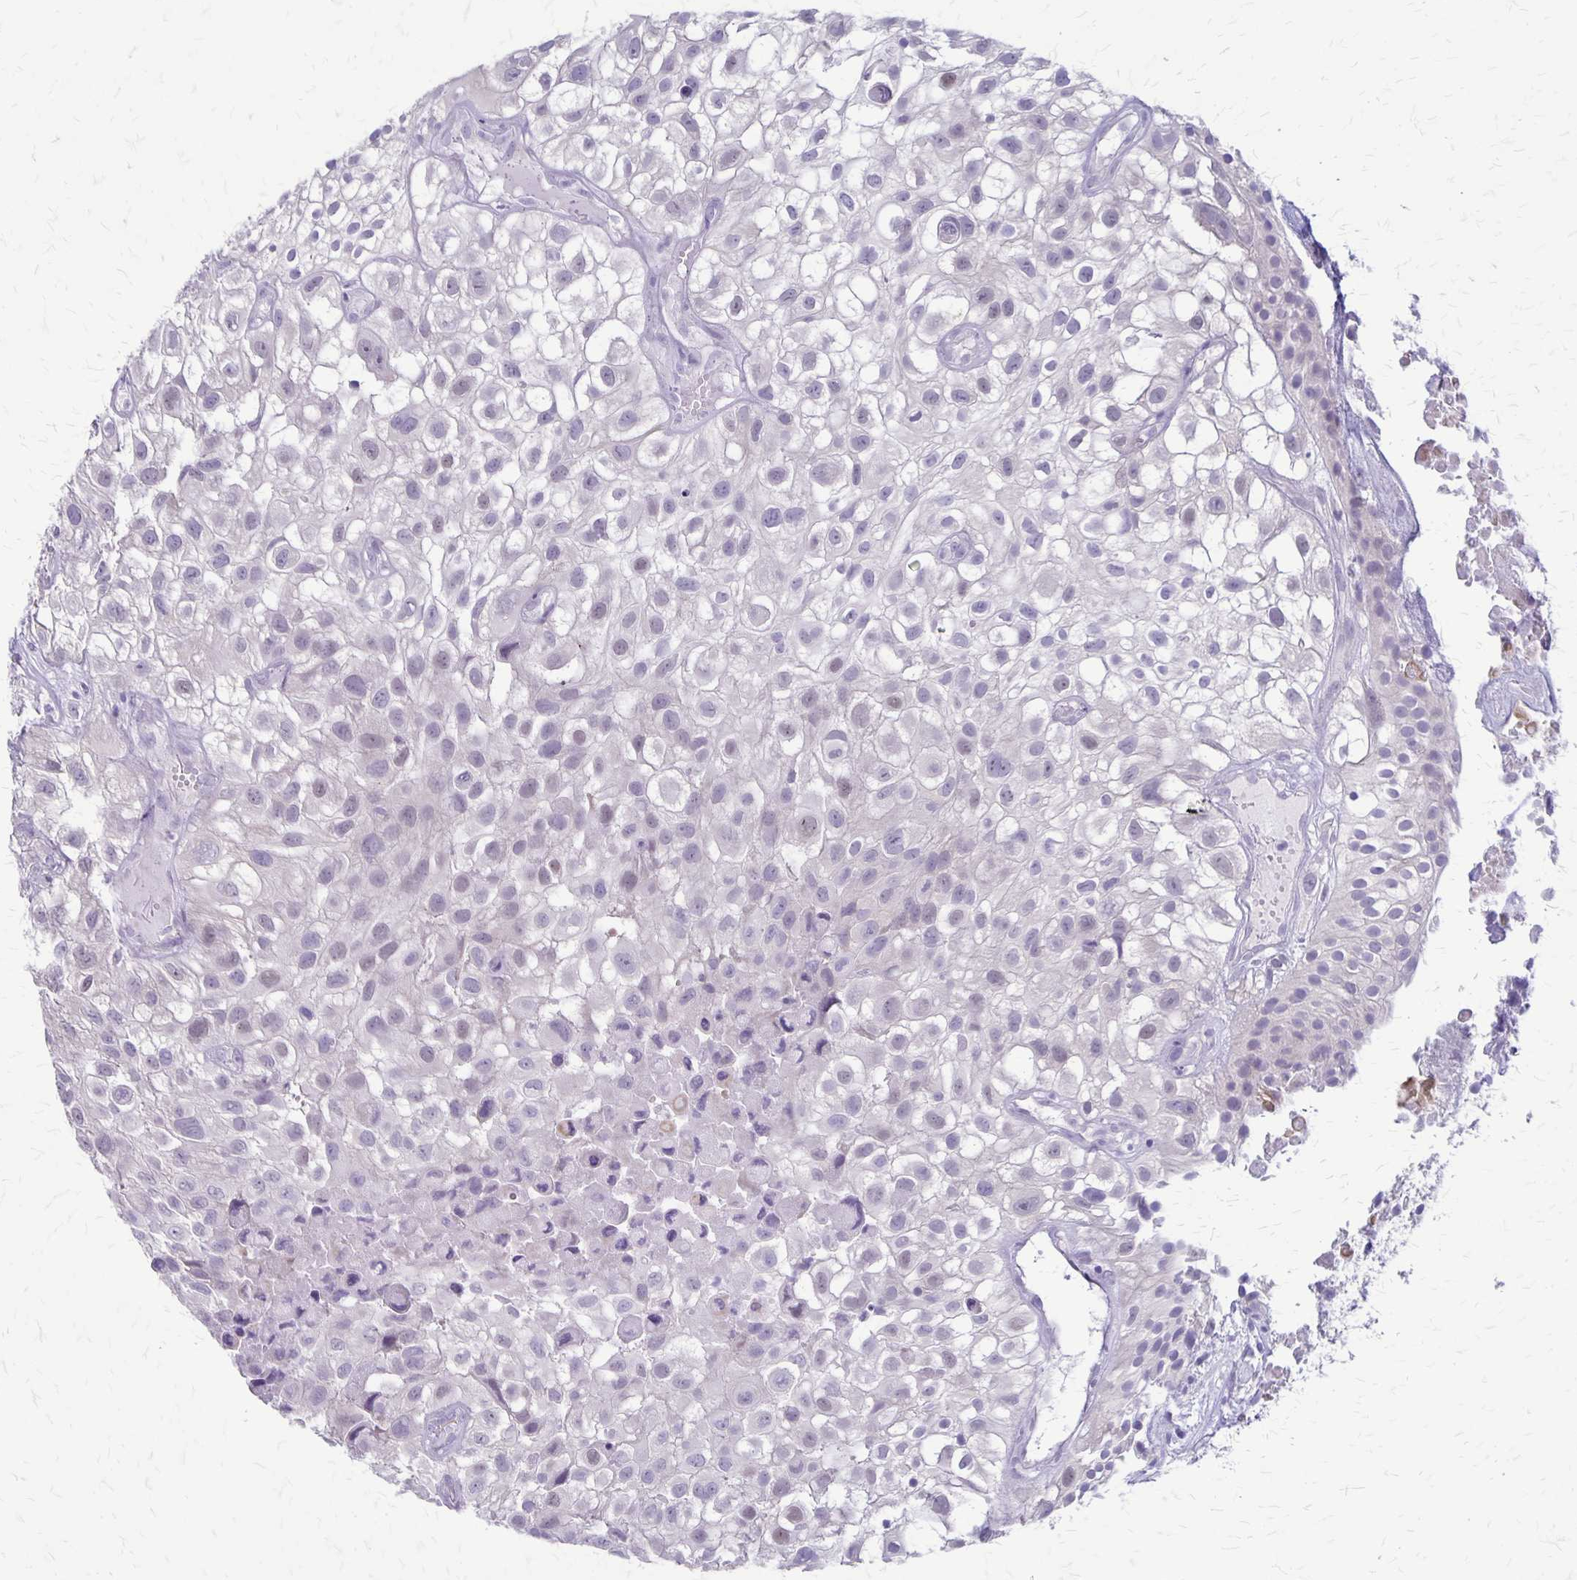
{"staining": {"intensity": "negative", "quantity": "none", "location": "none"}, "tissue": "urothelial cancer", "cell_type": "Tumor cells", "image_type": "cancer", "snomed": [{"axis": "morphology", "description": "Urothelial carcinoma, High grade"}, {"axis": "topography", "description": "Urinary bladder"}], "caption": "IHC image of urothelial carcinoma (high-grade) stained for a protein (brown), which displays no positivity in tumor cells.", "gene": "PLXNB3", "patient": {"sex": "male", "age": 56}}